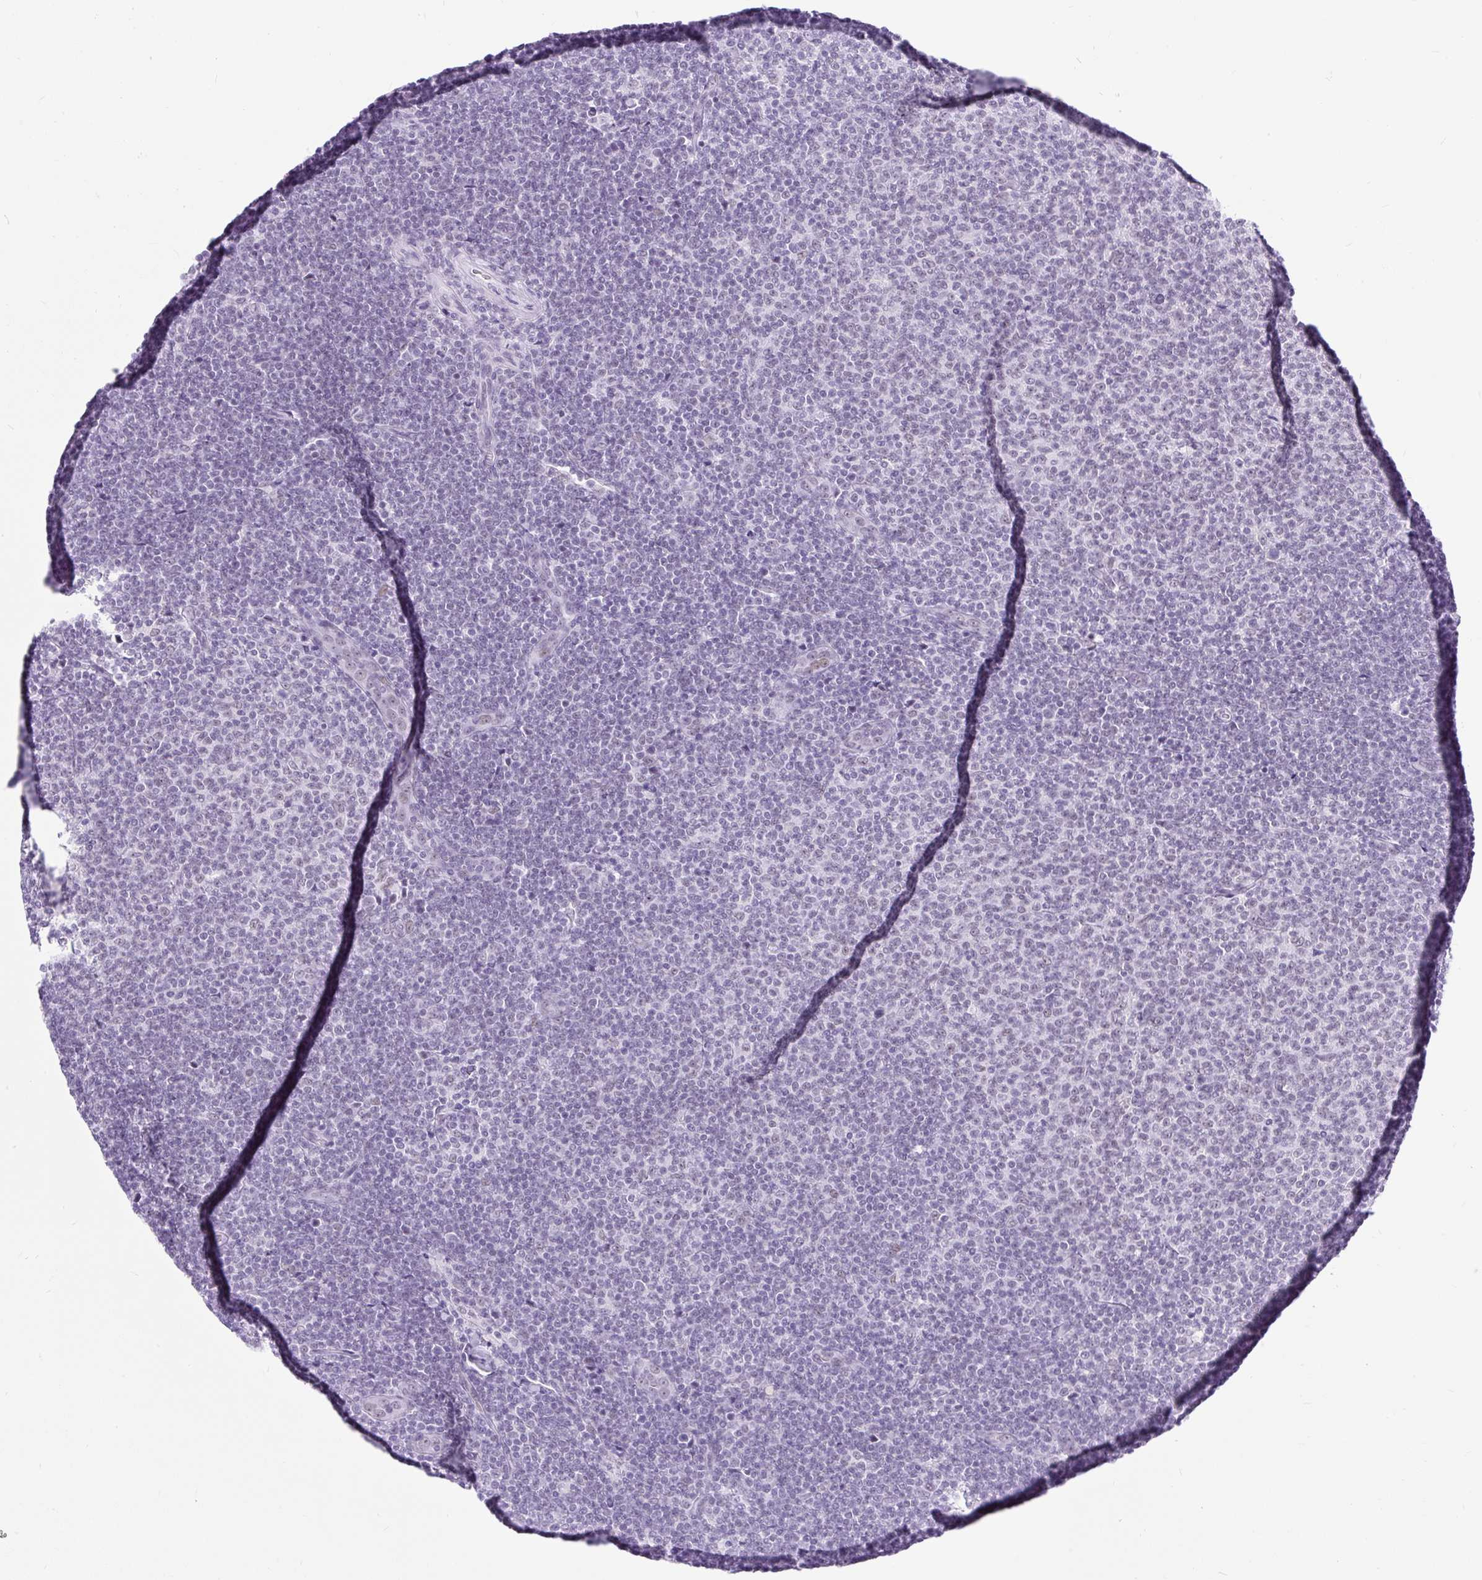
{"staining": {"intensity": "negative", "quantity": "none", "location": "none"}, "tissue": "lymphoma", "cell_type": "Tumor cells", "image_type": "cancer", "snomed": [{"axis": "morphology", "description": "Malignant lymphoma, non-Hodgkin's type, Low grade"}, {"axis": "topography", "description": "Lymph node"}], "caption": "There is no significant staining in tumor cells of malignant lymphoma, non-Hodgkin's type (low-grade).", "gene": "PLCXD2", "patient": {"sex": "male", "age": 66}}